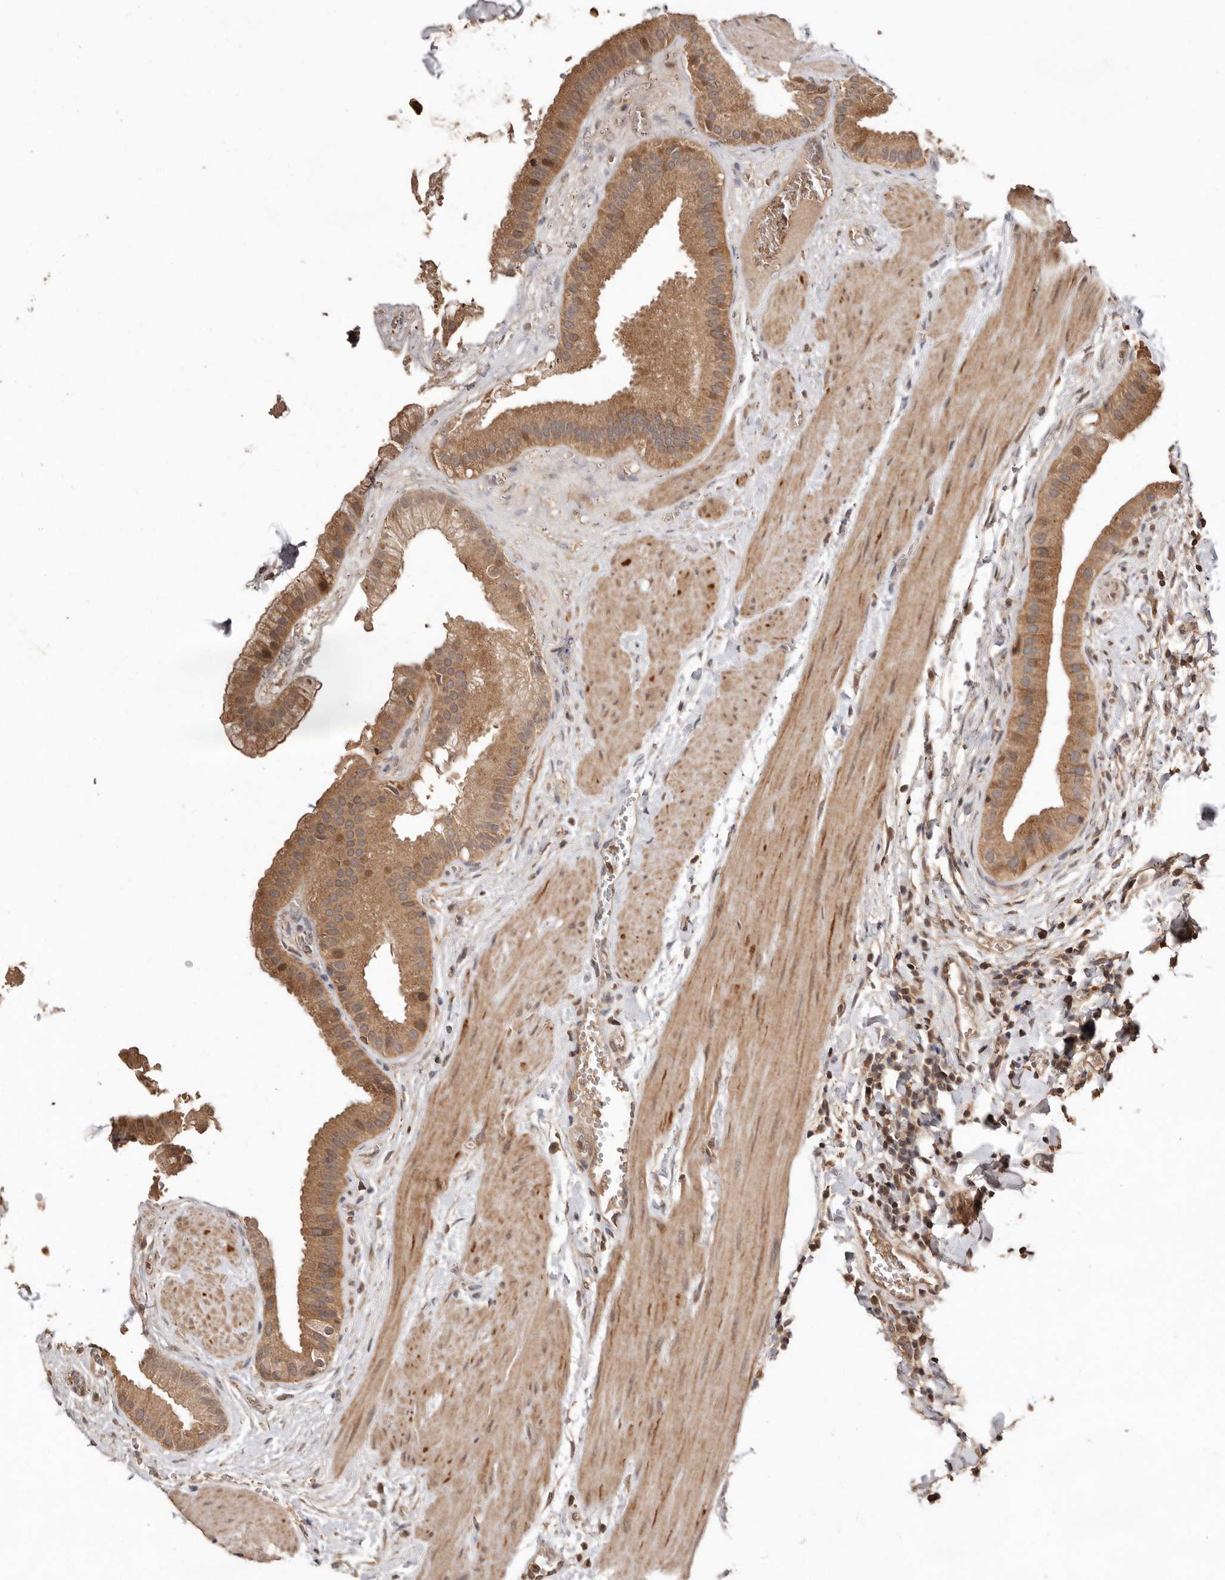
{"staining": {"intensity": "moderate", "quantity": ">75%", "location": "cytoplasmic/membranous"}, "tissue": "gallbladder", "cell_type": "Glandular cells", "image_type": "normal", "snomed": [{"axis": "morphology", "description": "Normal tissue, NOS"}, {"axis": "topography", "description": "Gallbladder"}], "caption": "IHC of benign human gallbladder demonstrates medium levels of moderate cytoplasmic/membranous expression in approximately >75% of glandular cells. (Brightfield microscopy of DAB IHC at high magnification).", "gene": "RWDD1", "patient": {"sex": "male", "age": 55}}